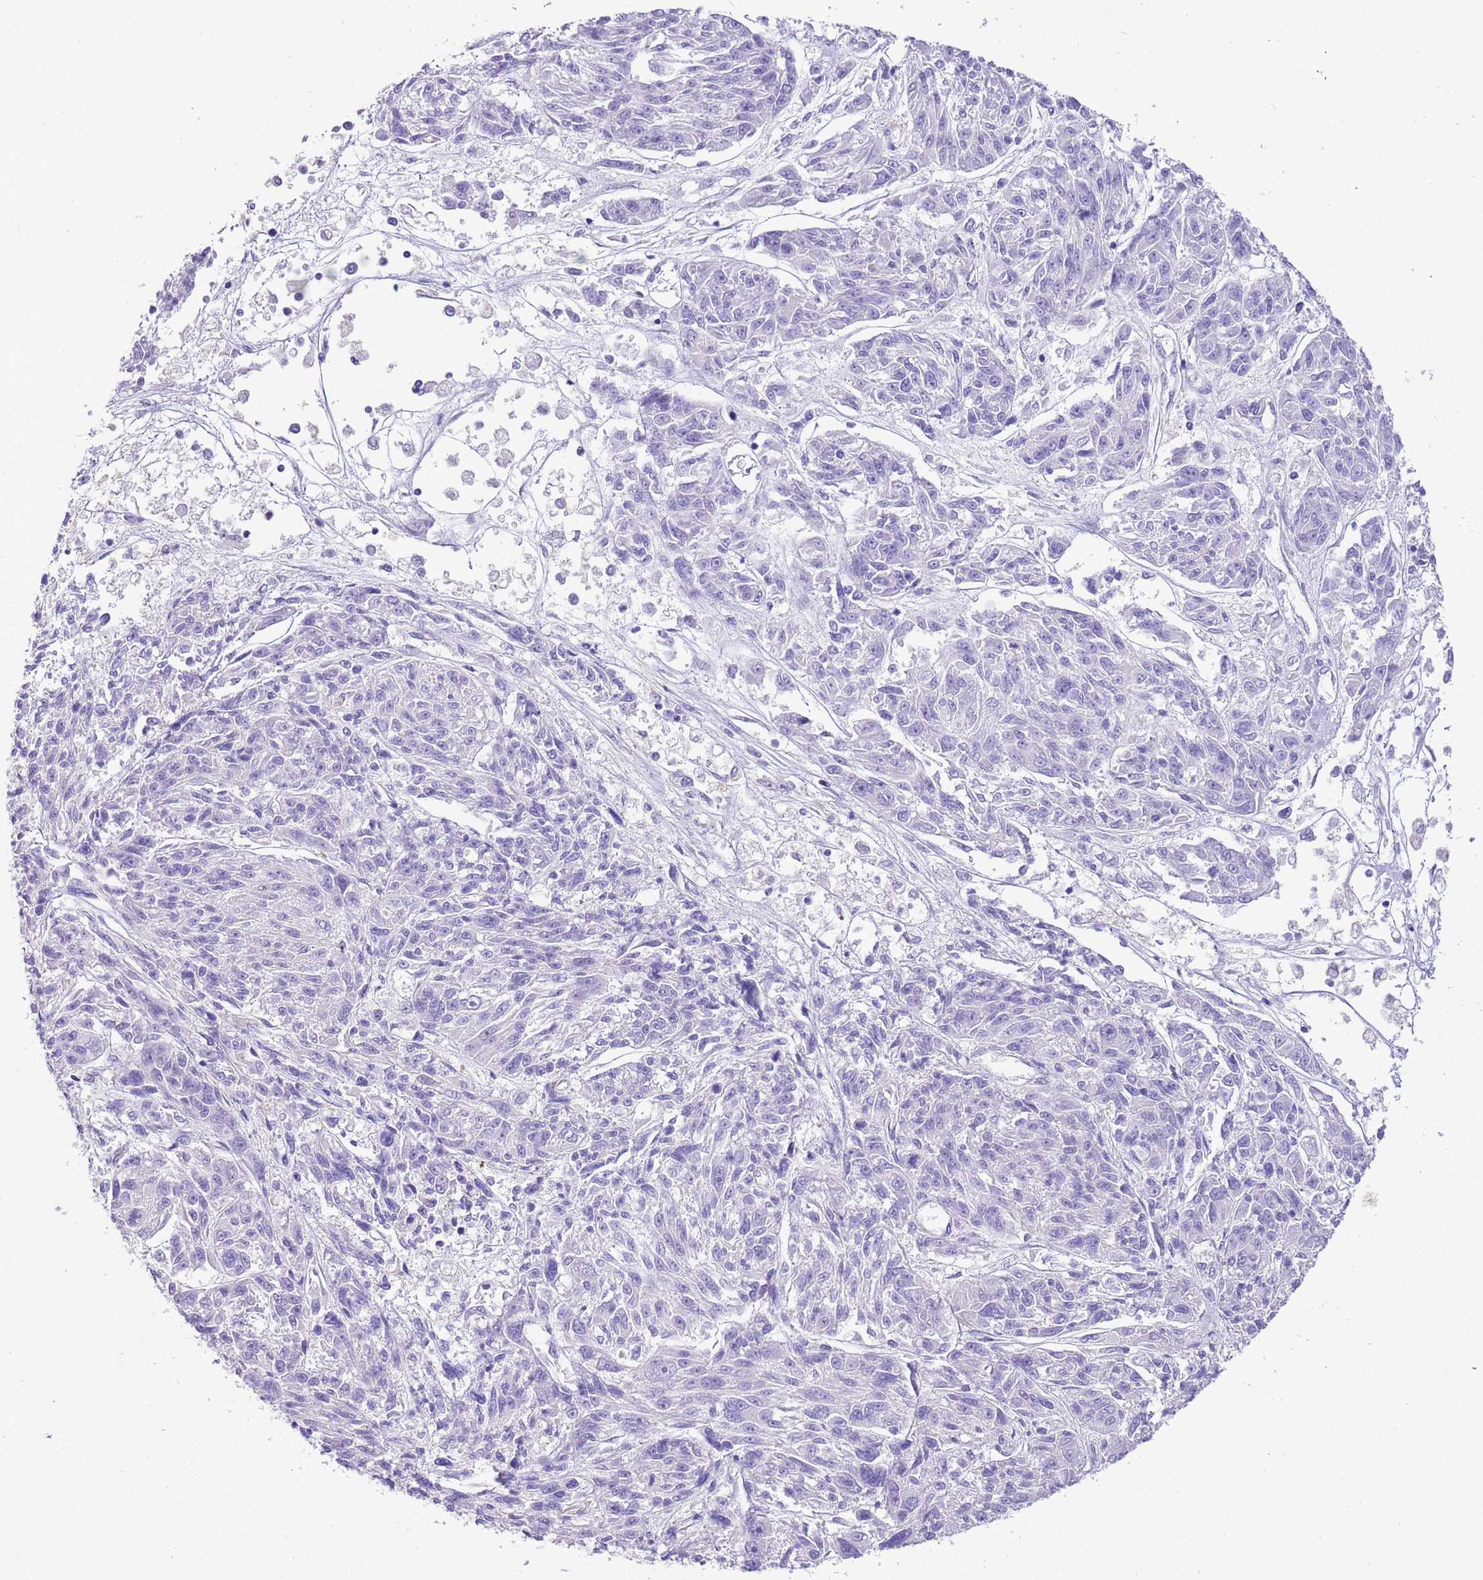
{"staining": {"intensity": "negative", "quantity": "none", "location": "none"}, "tissue": "melanoma", "cell_type": "Tumor cells", "image_type": "cancer", "snomed": [{"axis": "morphology", "description": "Malignant melanoma, NOS"}, {"axis": "topography", "description": "Skin"}], "caption": "This photomicrograph is of malignant melanoma stained with immunohistochemistry (IHC) to label a protein in brown with the nuclei are counter-stained blue. There is no staining in tumor cells.", "gene": "KBTBD3", "patient": {"sex": "male", "age": 53}}